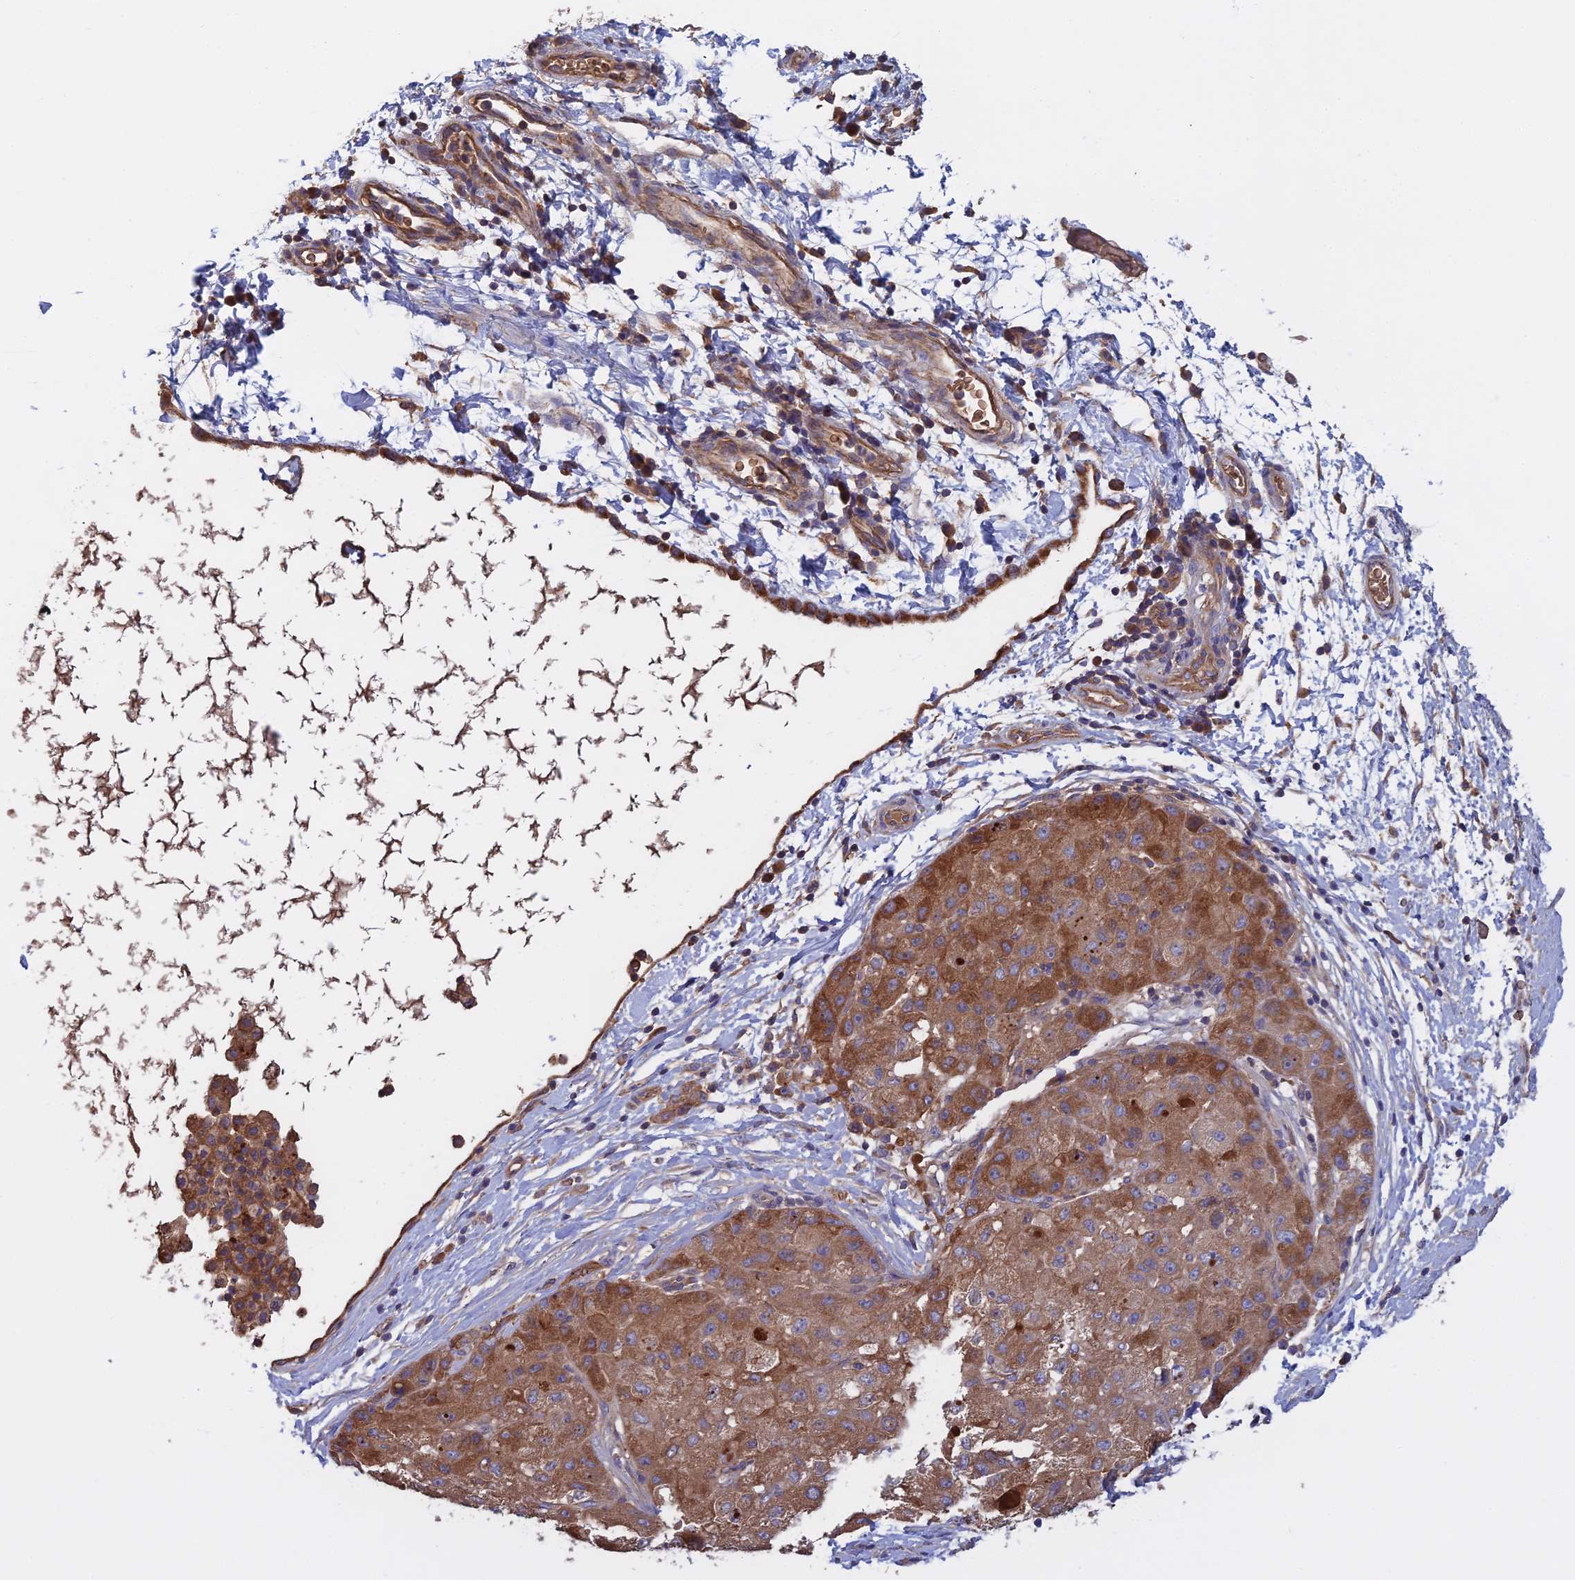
{"staining": {"intensity": "moderate", "quantity": ">75%", "location": "cytoplasmic/membranous"}, "tissue": "liver cancer", "cell_type": "Tumor cells", "image_type": "cancer", "snomed": [{"axis": "morphology", "description": "Carcinoma, Hepatocellular, NOS"}, {"axis": "topography", "description": "Liver"}], "caption": "Moderate cytoplasmic/membranous protein positivity is present in approximately >75% of tumor cells in hepatocellular carcinoma (liver).", "gene": "GALR2", "patient": {"sex": "male", "age": 80}}